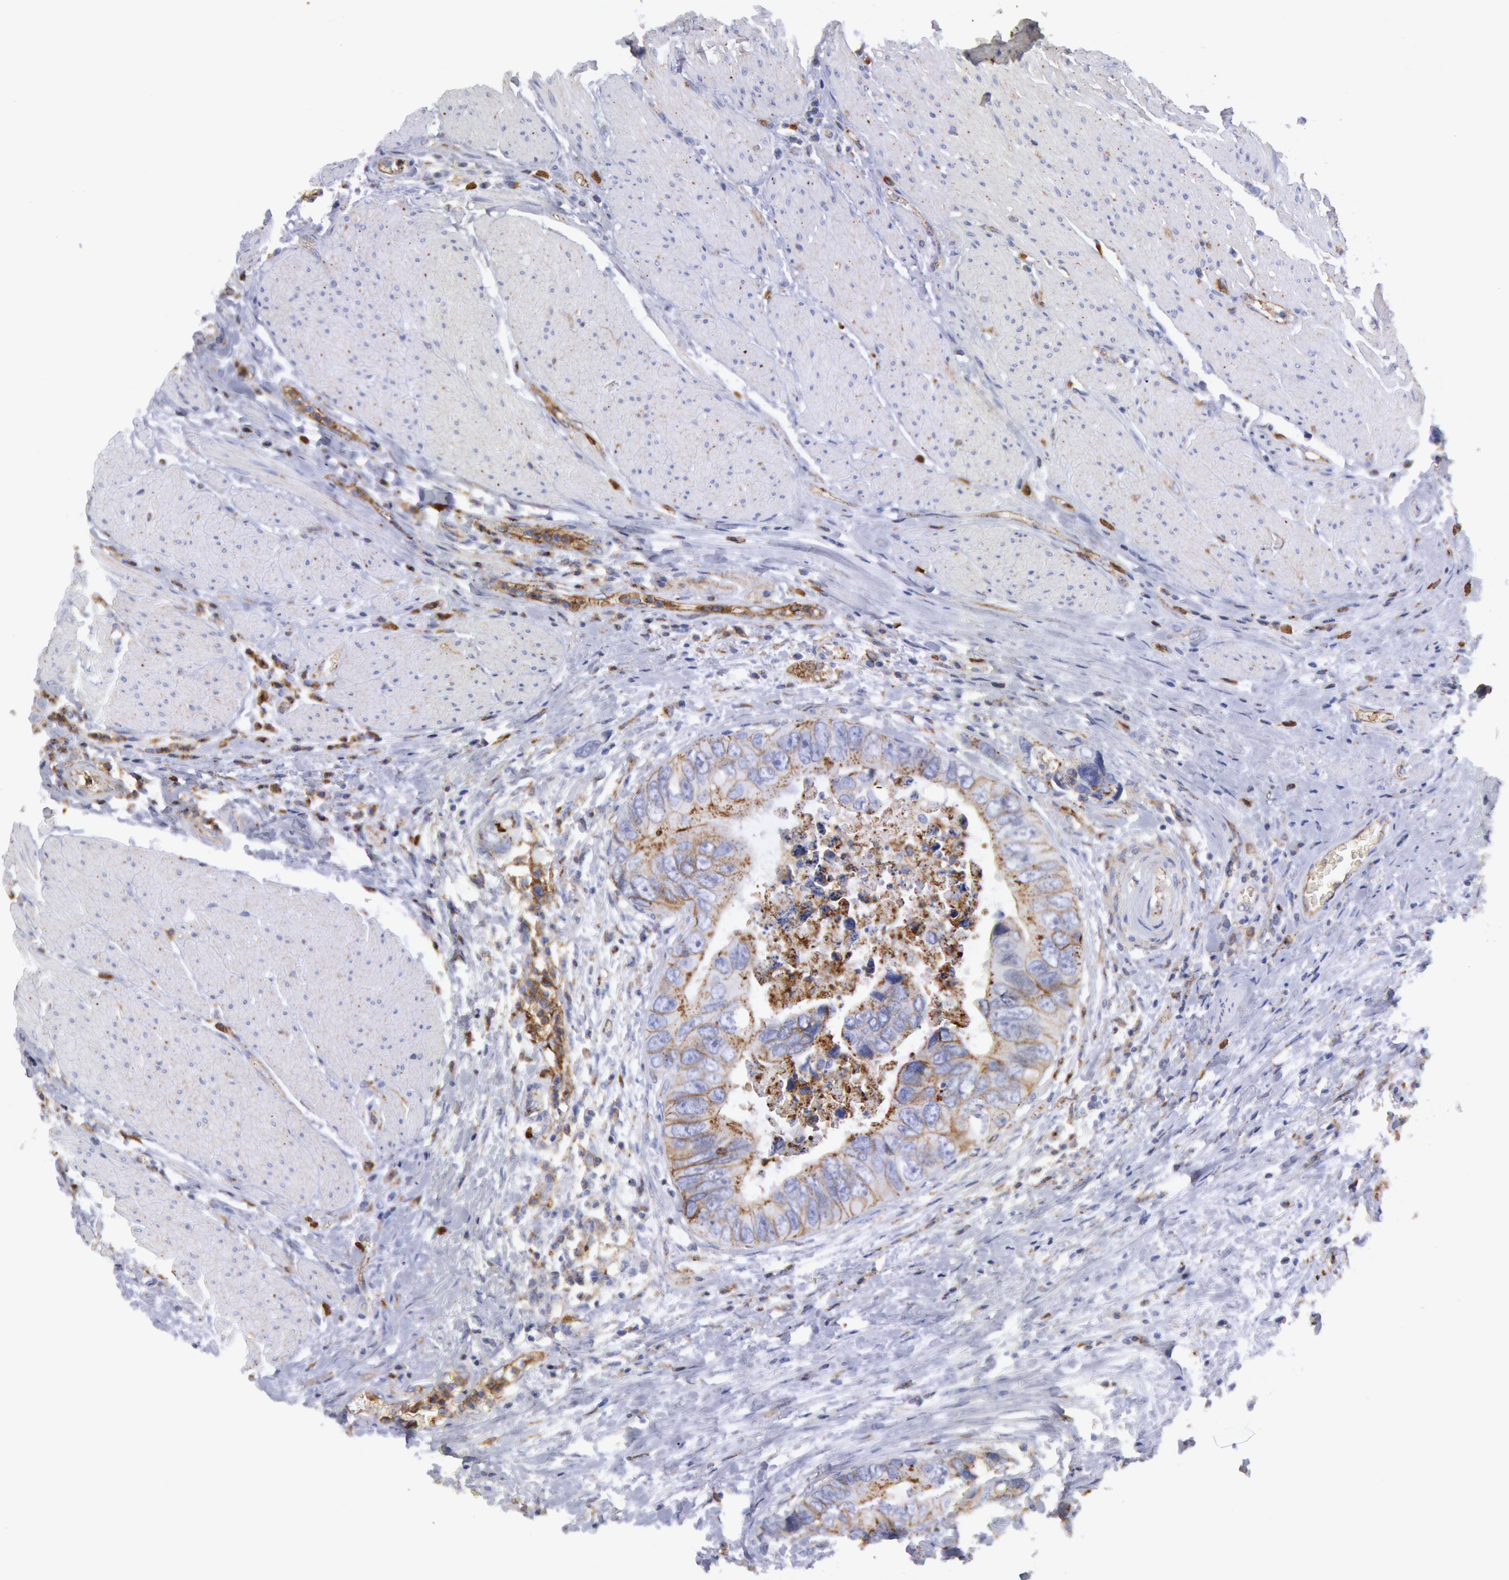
{"staining": {"intensity": "negative", "quantity": "none", "location": "none"}, "tissue": "colorectal cancer", "cell_type": "Tumor cells", "image_type": "cancer", "snomed": [{"axis": "morphology", "description": "Adenocarcinoma, NOS"}, {"axis": "topography", "description": "Rectum"}], "caption": "IHC histopathology image of neoplastic tissue: human colorectal cancer stained with DAB (3,3'-diaminobenzidine) demonstrates no significant protein expression in tumor cells.", "gene": "FLOT1", "patient": {"sex": "female", "age": 67}}